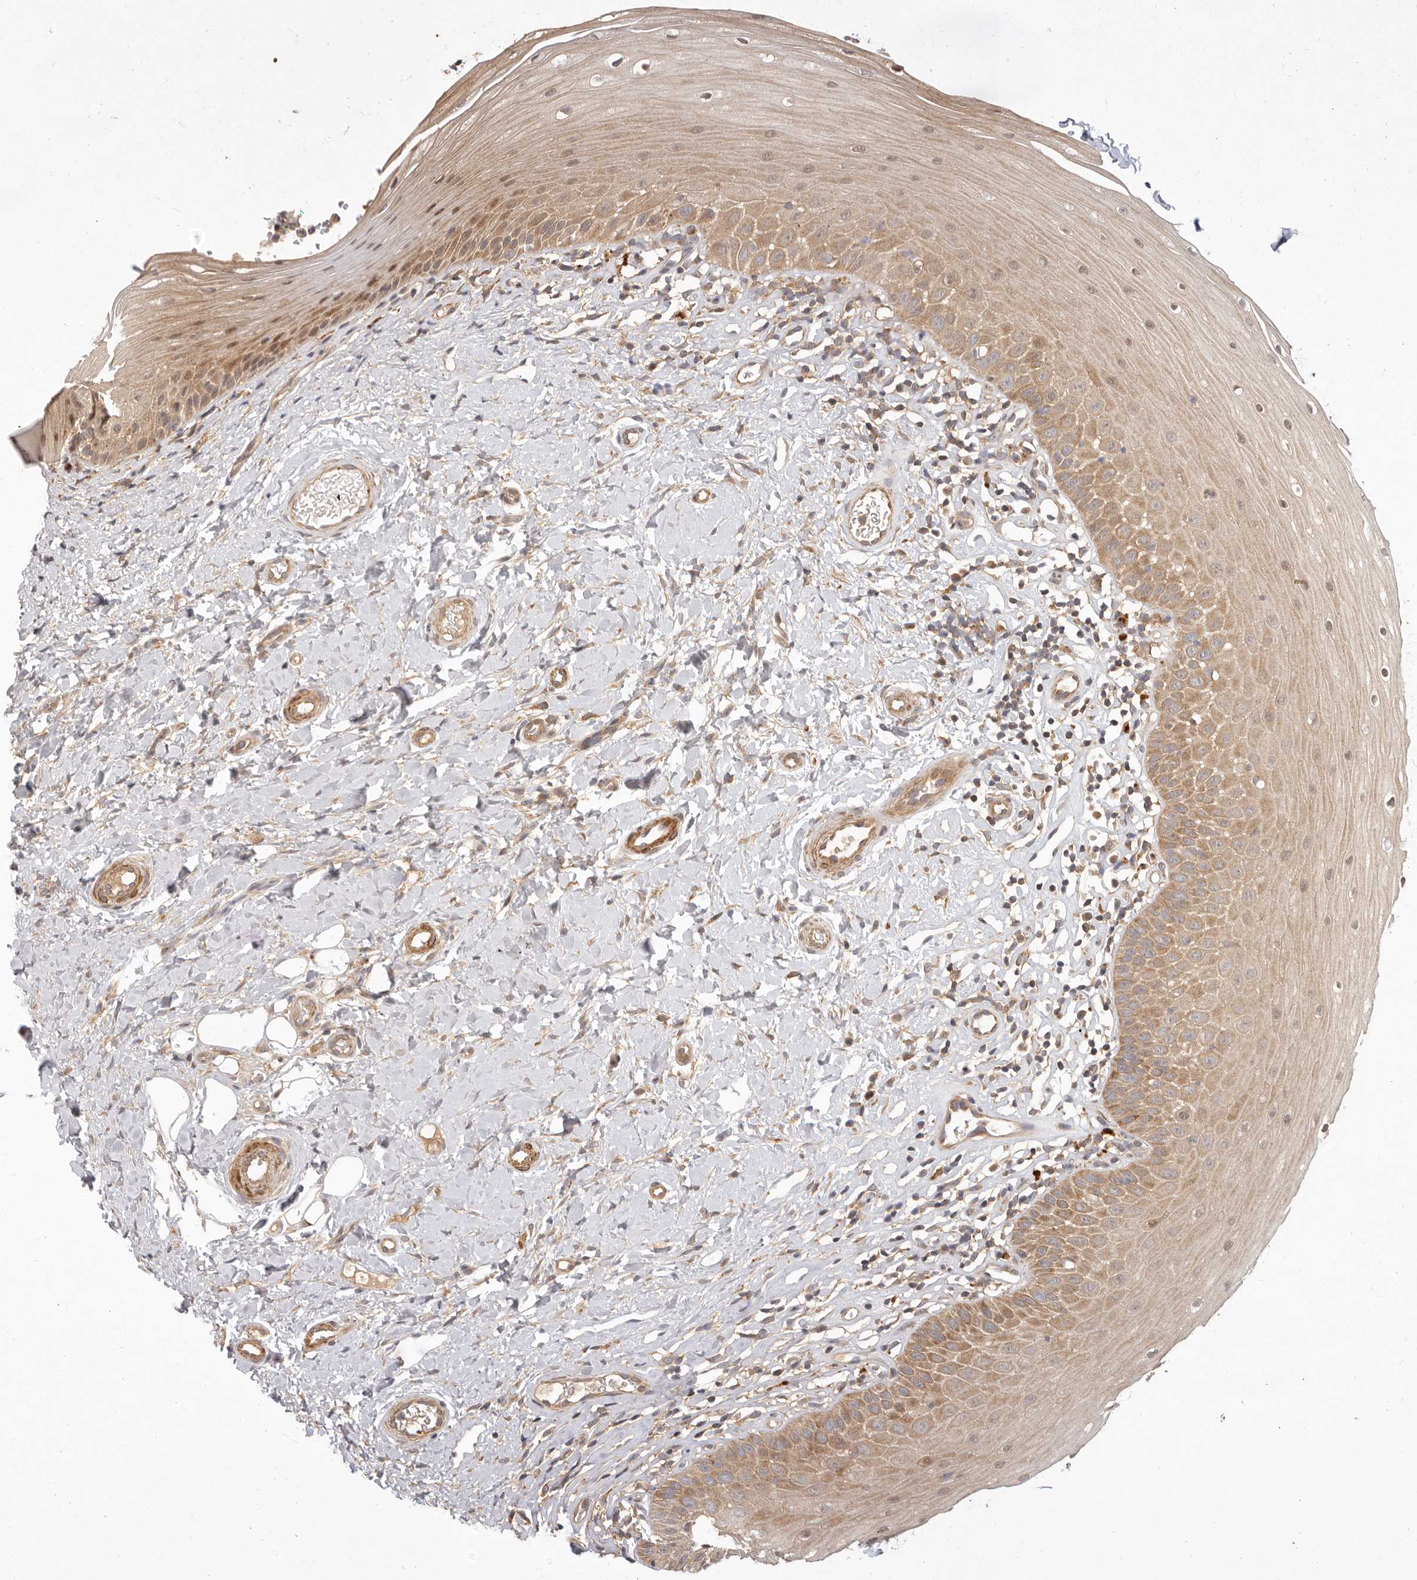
{"staining": {"intensity": "moderate", "quantity": ">75%", "location": "cytoplasmic/membranous"}, "tissue": "oral mucosa", "cell_type": "Squamous epithelial cells", "image_type": "normal", "snomed": [{"axis": "morphology", "description": "Normal tissue, NOS"}, {"axis": "topography", "description": "Oral tissue"}], "caption": "DAB (3,3'-diaminobenzidine) immunohistochemical staining of normal oral mucosa reveals moderate cytoplasmic/membranous protein positivity in about >75% of squamous epithelial cells. (brown staining indicates protein expression, while blue staining denotes nuclei).", "gene": "VIPR1", "patient": {"sex": "female", "age": 56}}